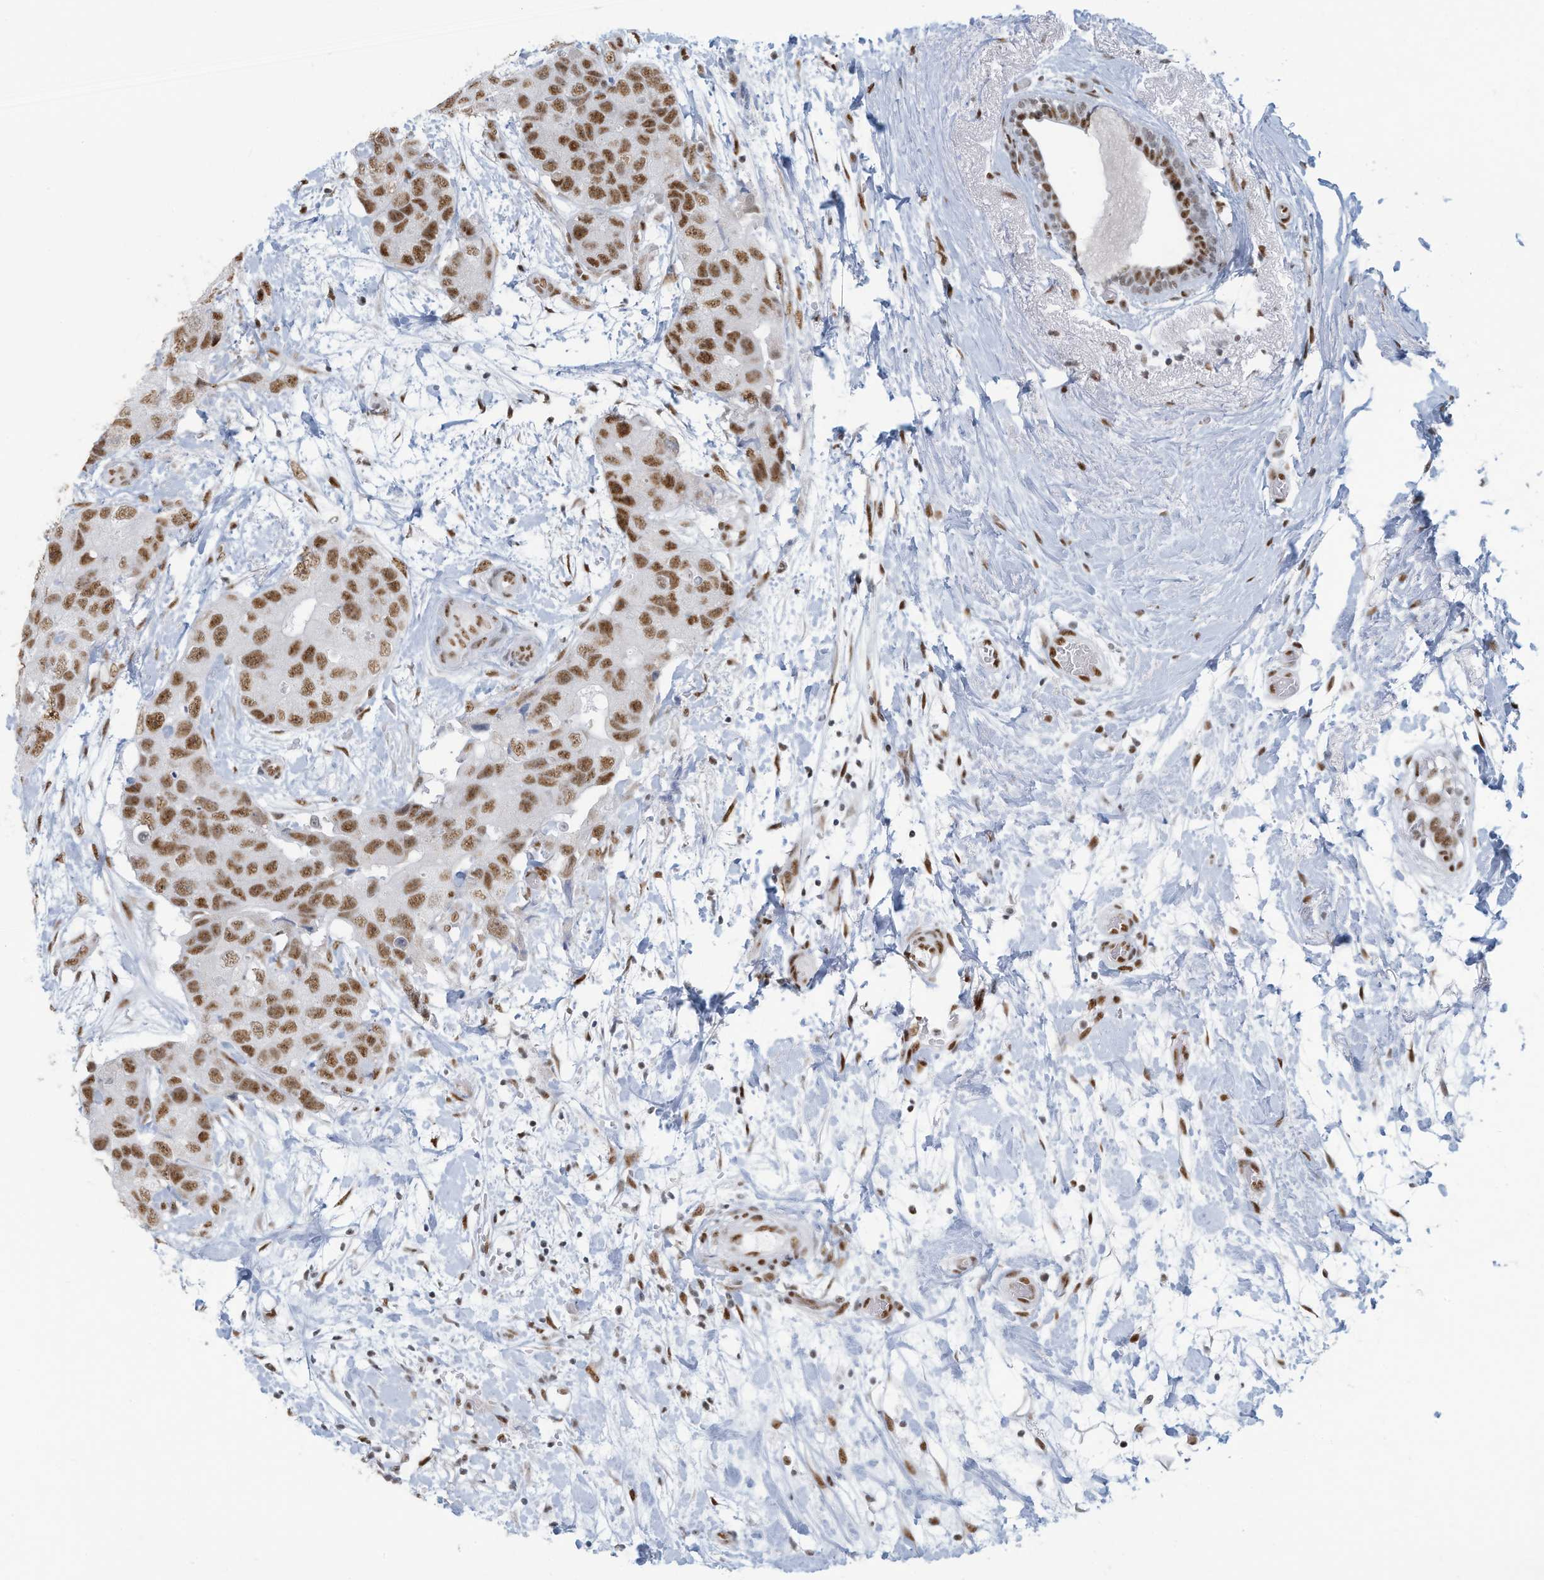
{"staining": {"intensity": "moderate", "quantity": ">75%", "location": "nuclear"}, "tissue": "breast cancer", "cell_type": "Tumor cells", "image_type": "cancer", "snomed": [{"axis": "morphology", "description": "Duct carcinoma"}, {"axis": "topography", "description": "Breast"}], "caption": "Immunohistochemistry (IHC) photomicrograph of neoplastic tissue: breast cancer (invasive ductal carcinoma) stained using IHC reveals medium levels of moderate protein expression localized specifically in the nuclear of tumor cells, appearing as a nuclear brown color.", "gene": "SARNP", "patient": {"sex": "female", "age": 62}}